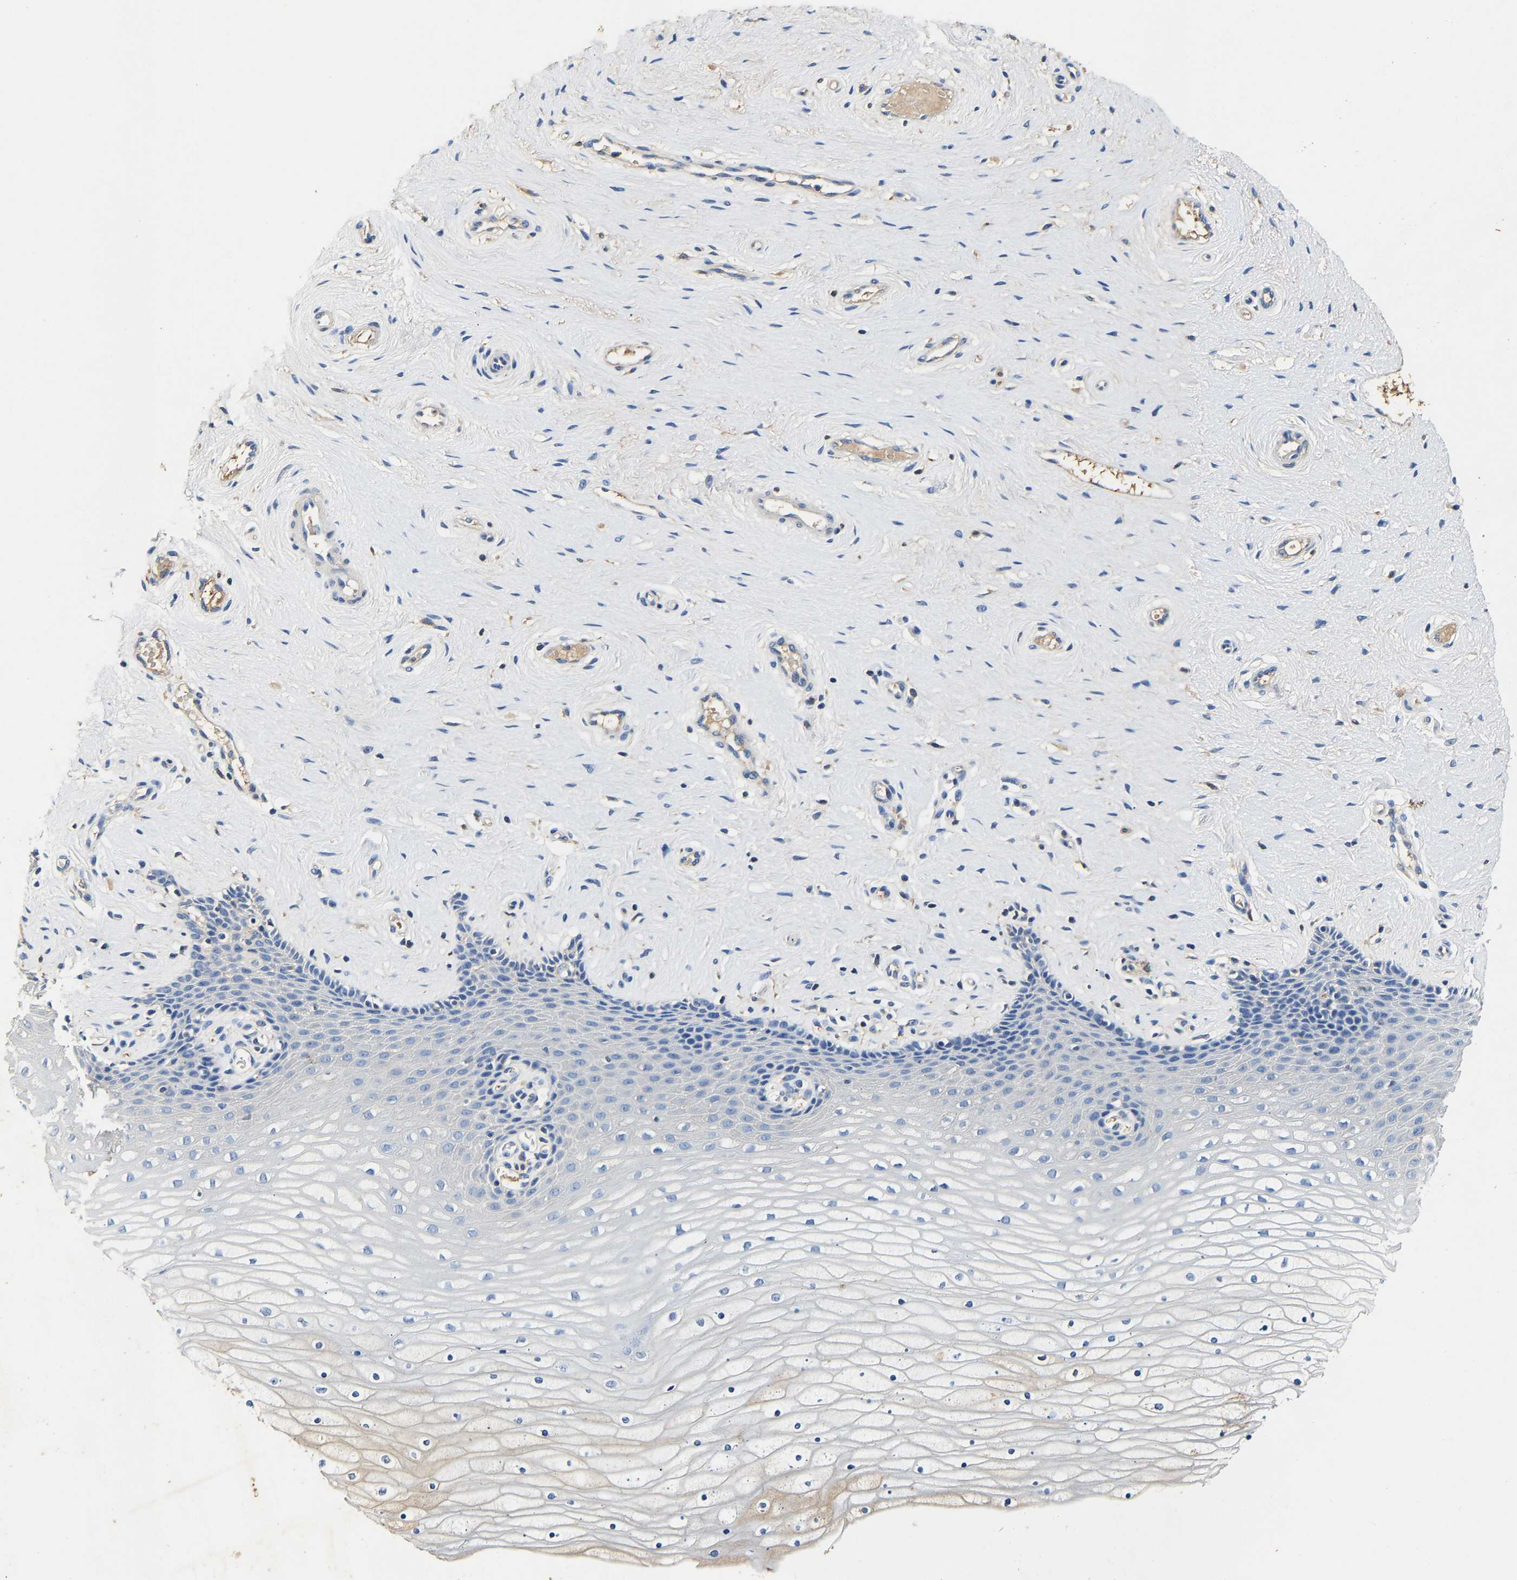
{"staining": {"intensity": "negative", "quantity": "none", "location": "none"}, "tissue": "cervix", "cell_type": "Squamous epithelial cells", "image_type": "normal", "snomed": [{"axis": "morphology", "description": "Normal tissue, NOS"}, {"axis": "topography", "description": "Cervix"}], "caption": "This histopathology image is of normal cervix stained with immunohistochemistry to label a protein in brown with the nuclei are counter-stained blue. There is no positivity in squamous epithelial cells.", "gene": "SLCO2B1", "patient": {"sex": "female", "age": 39}}